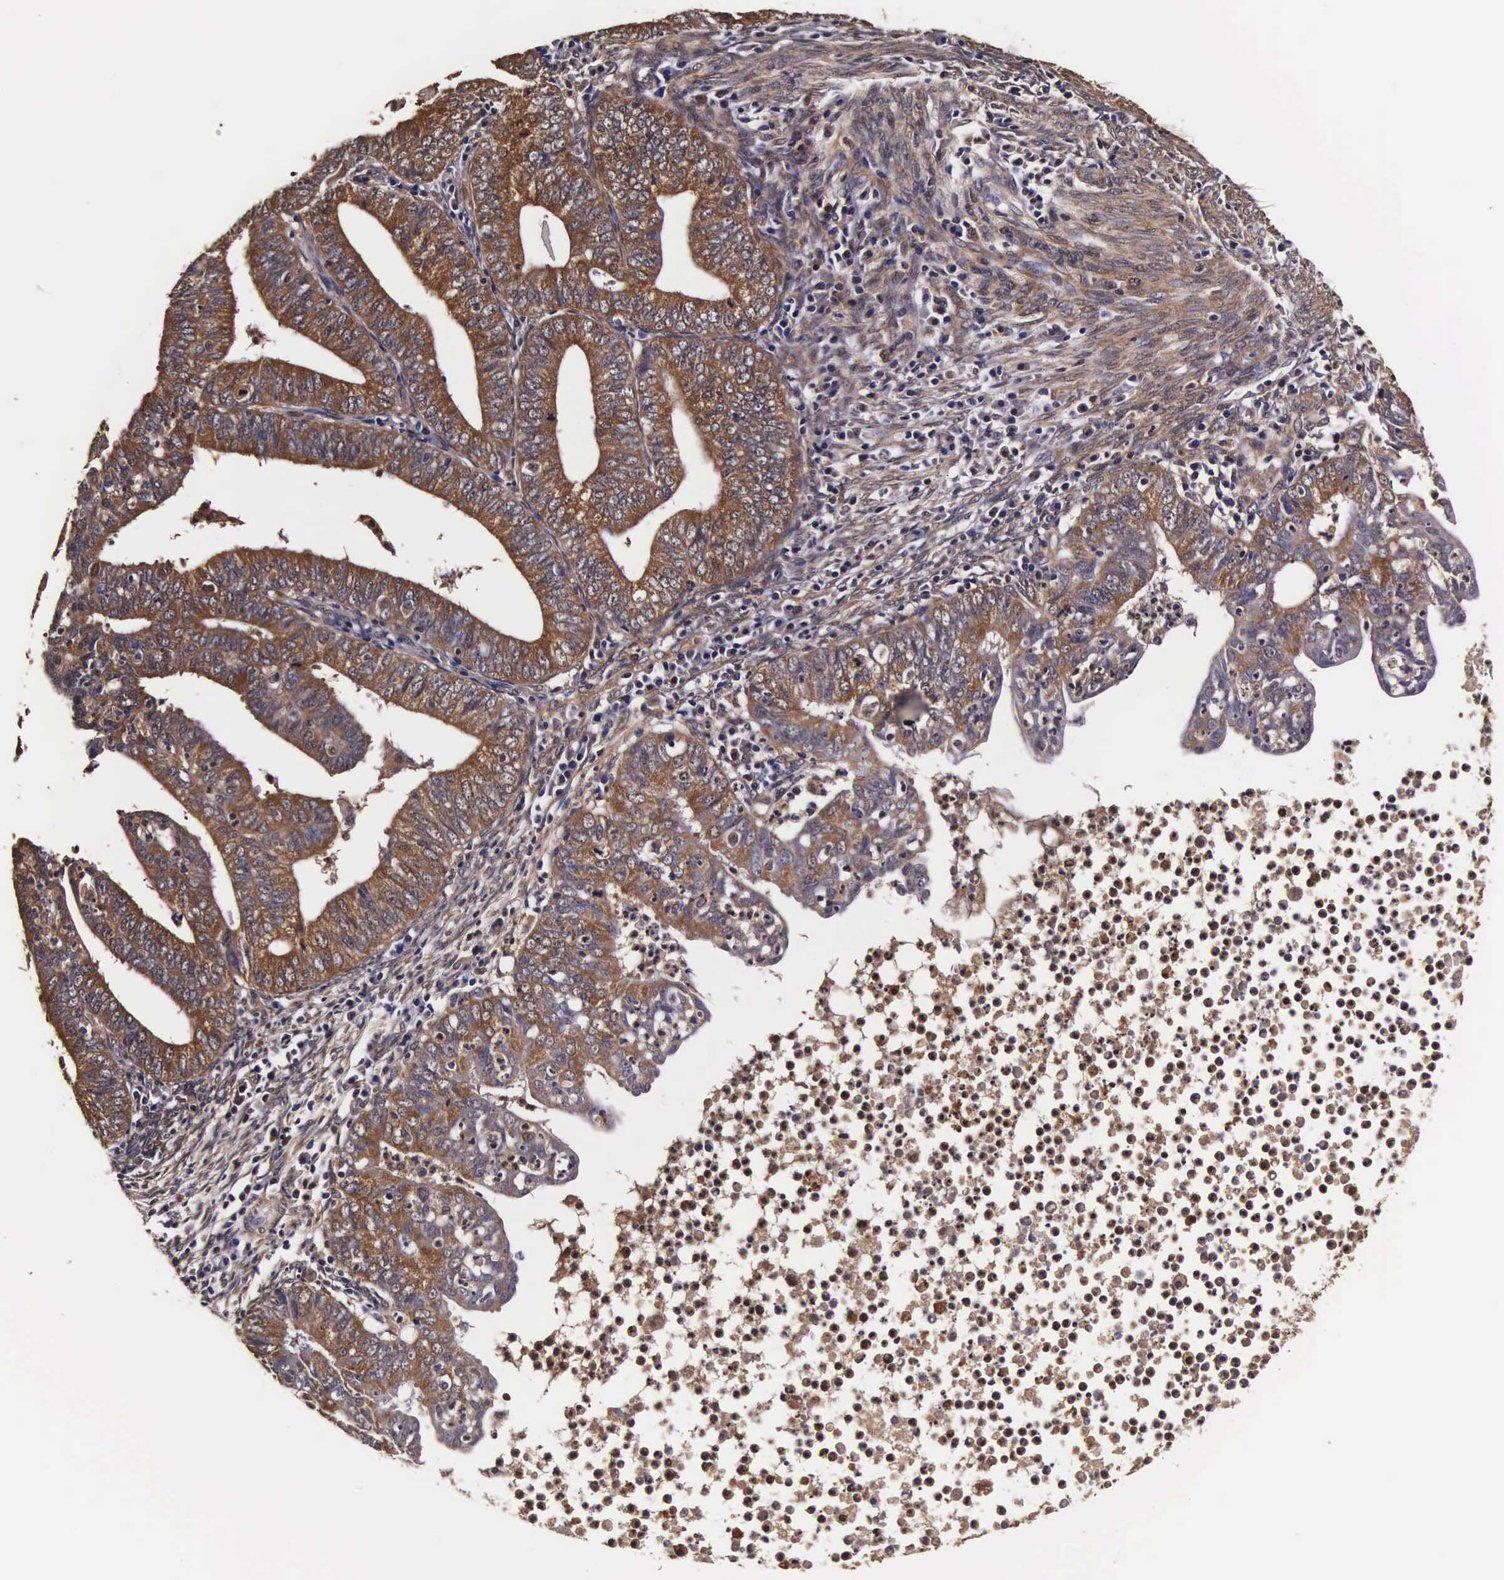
{"staining": {"intensity": "strong", "quantity": ">75%", "location": "cytoplasmic/membranous,nuclear"}, "tissue": "endometrial cancer", "cell_type": "Tumor cells", "image_type": "cancer", "snomed": [{"axis": "morphology", "description": "Adenocarcinoma, NOS"}, {"axis": "topography", "description": "Endometrium"}], "caption": "Adenocarcinoma (endometrial) stained with a brown dye demonstrates strong cytoplasmic/membranous and nuclear positive positivity in approximately >75% of tumor cells.", "gene": "TECPR2", "patient": {"sex": "female", "age": 66}}